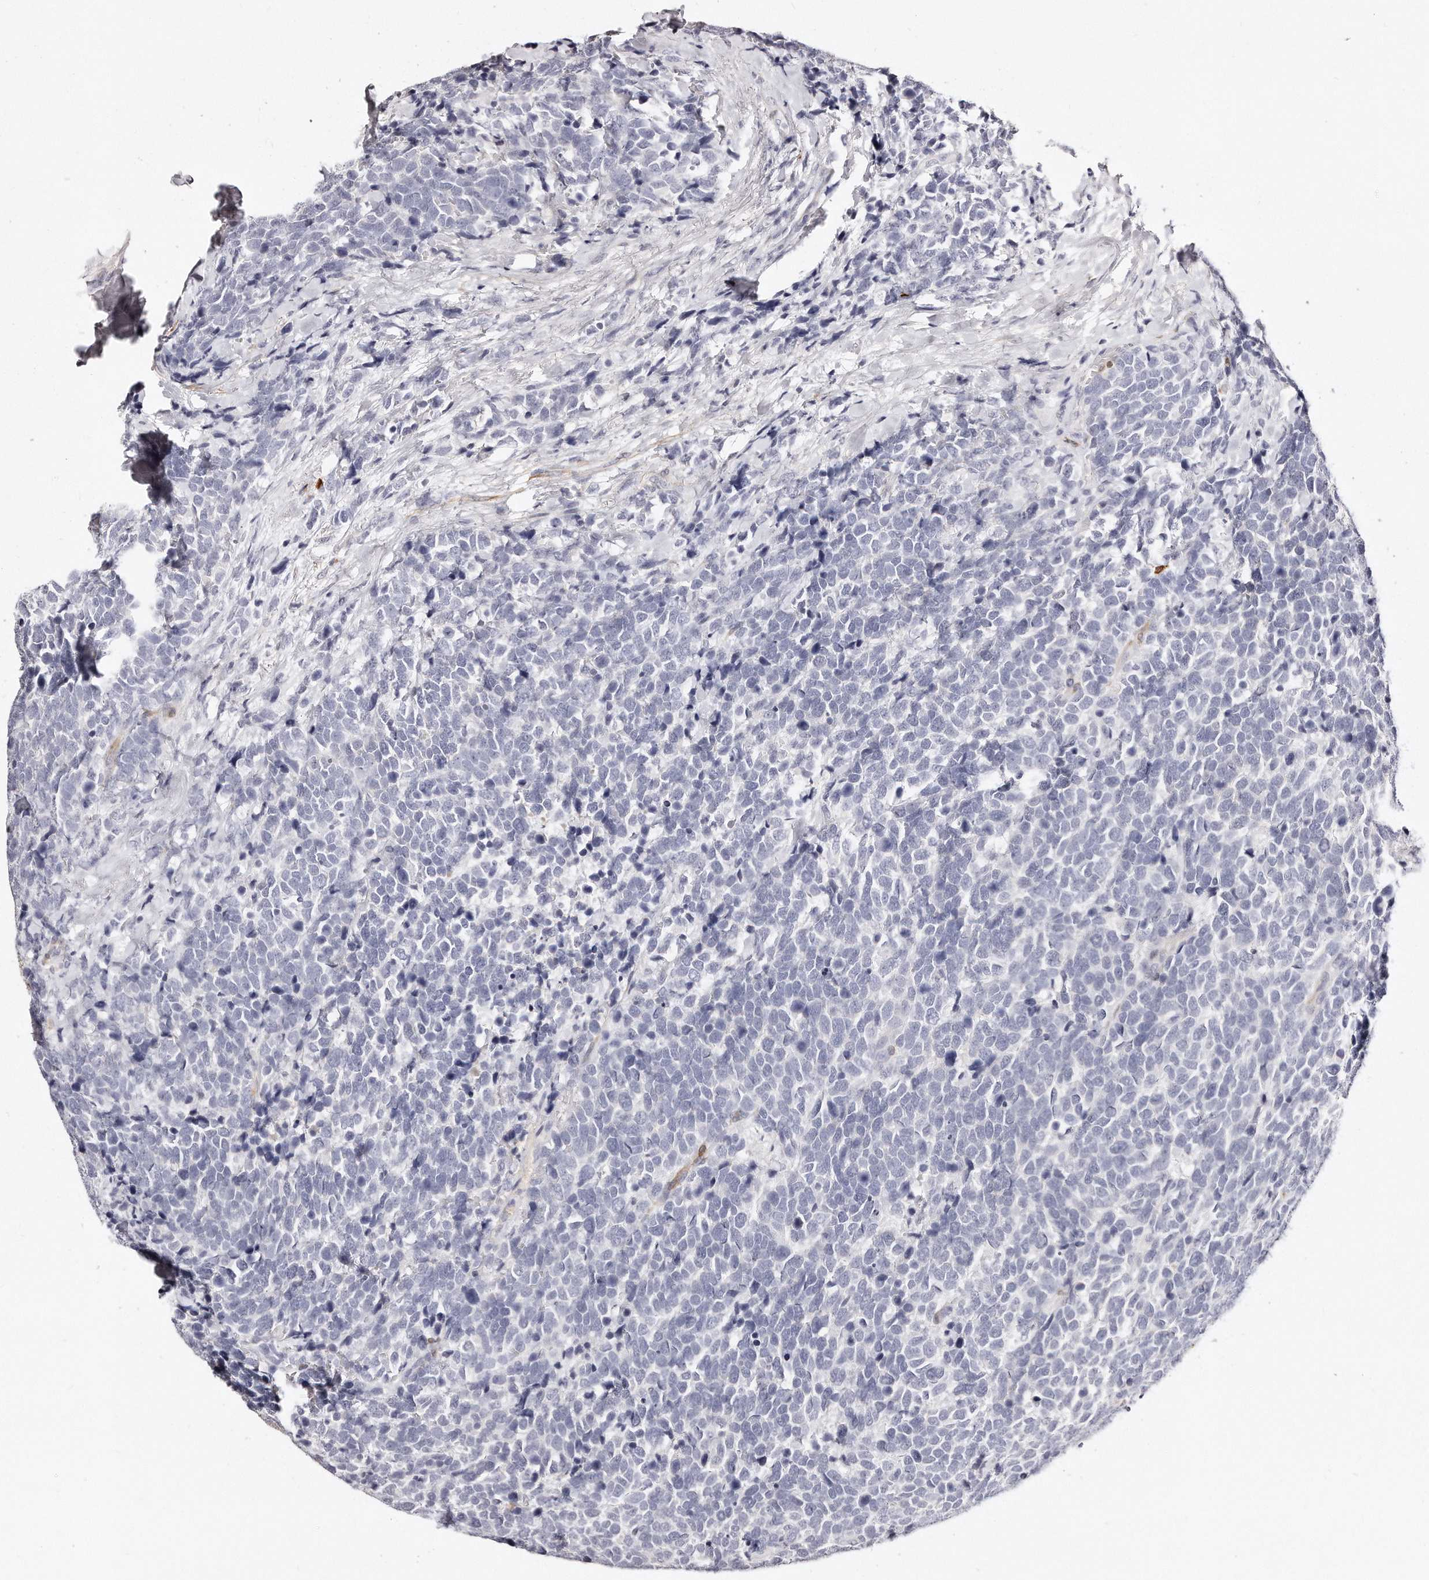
{"staining": {"intensity": "negative", "quantity": "none", "location": "none"}, "tissue": "urothelial cancer", "cell_type": "Tumor cells", "image_type": "cancer", "snomed": [{"axis": "morphology", "description": "Urothelial carcinoma, High grade"}, {"axis": "topography", "description": "Urinary bladder"}], "caption": "IHC image of neoplastic tissue: high-grade urothelial carcinoma stained with DAB demonstrates no significant protein expression in tumor cells.", "gene": "LMOD1", "patient": {"sex": "female", "age": 82}}